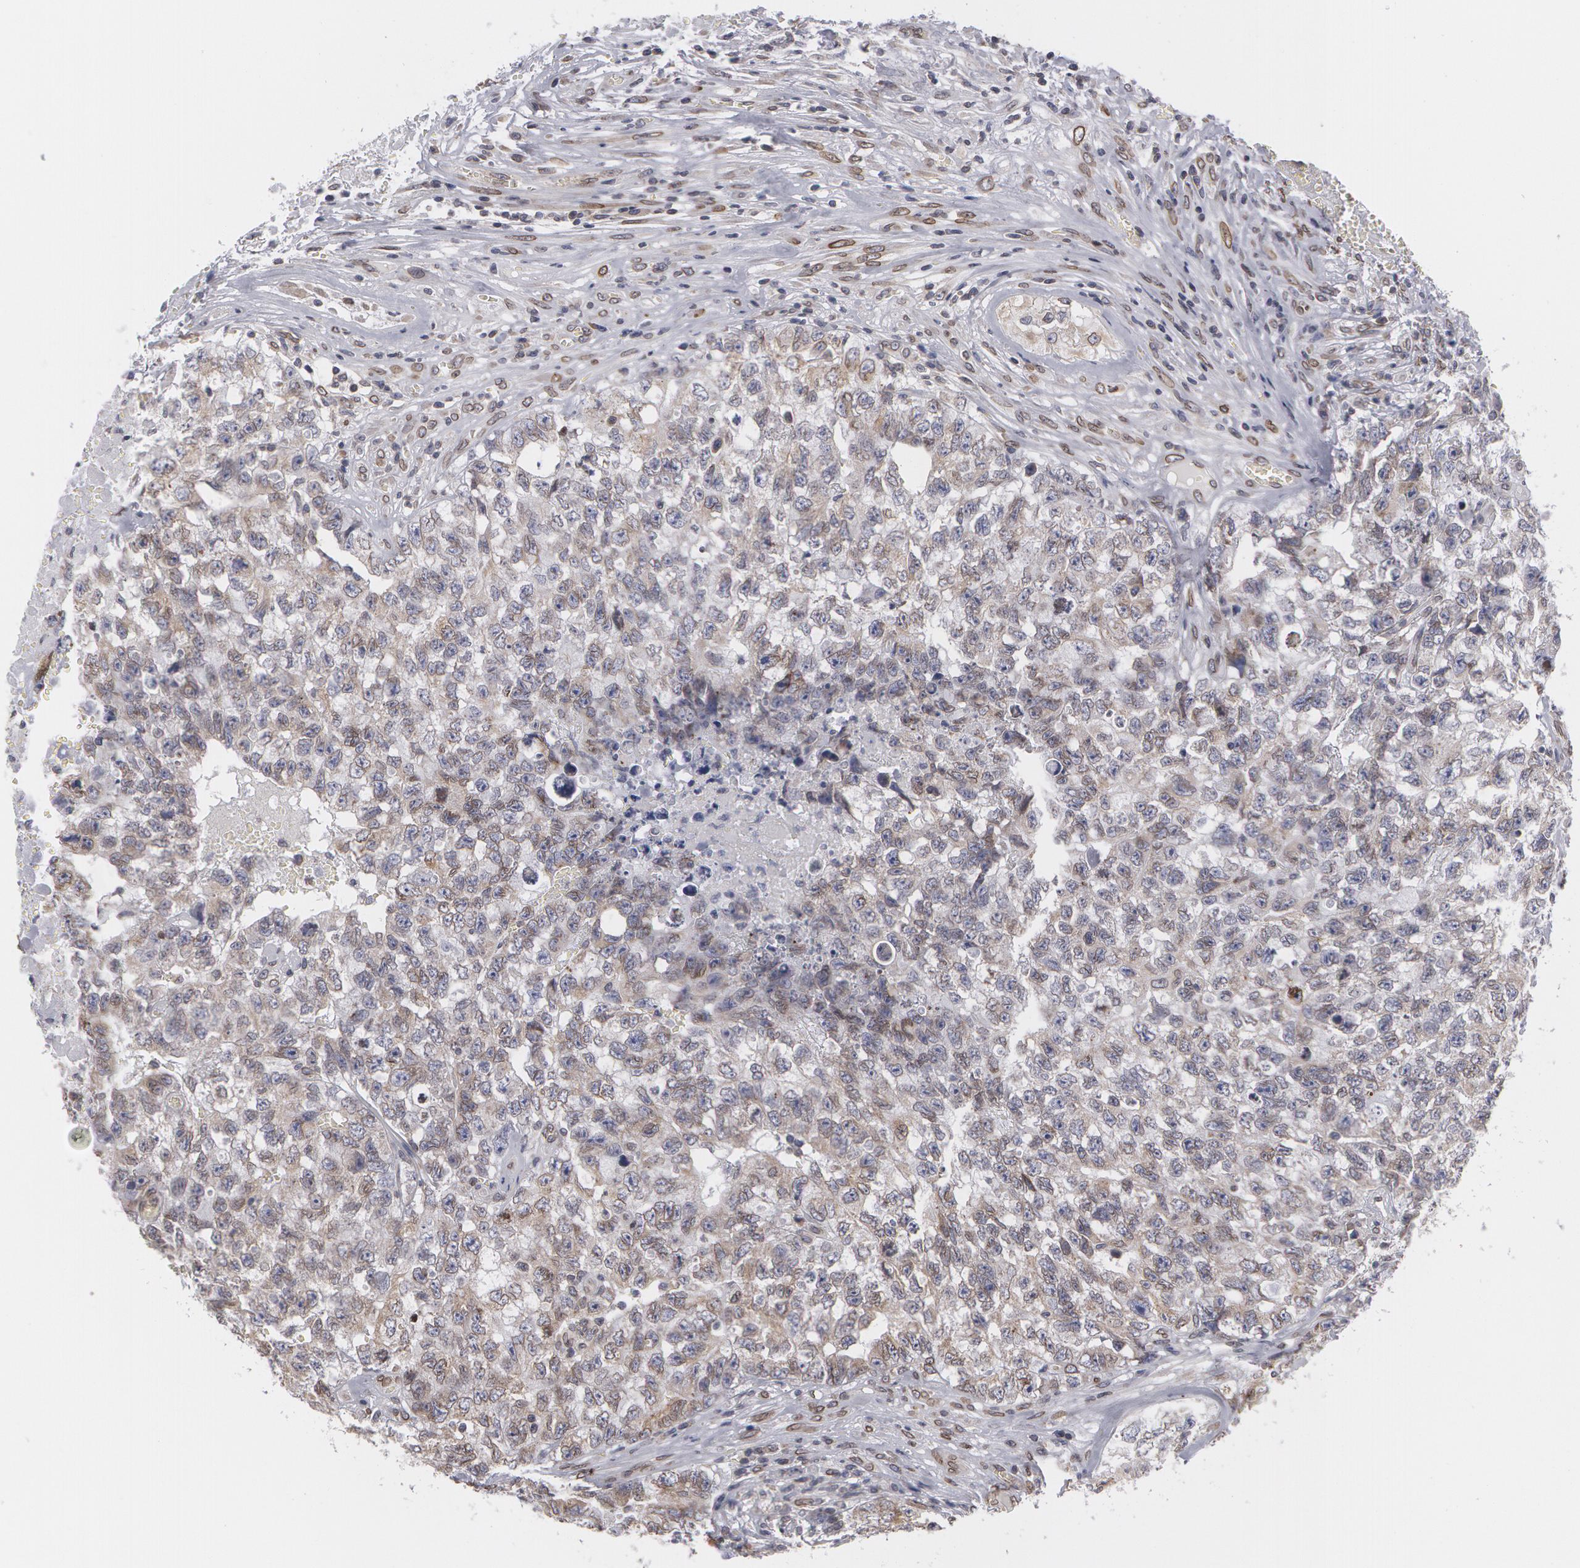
{"staining": {"intensity": "weak", "quantity": "25%-75%", "location": "cytoplasmic/membranous"}, "tissue": "testis cancer", "cell_type": "Tumor cells", "image_type": "cancer", "snomed": [{"axis": "morphology", "description": "Carcinoma, Embryonal, NOS"}, {"axis": "topography", "description": "Testis"}], "caption": "Immunohistochemical staining of human embryonal carcinoma (testis) exhibits weak cytoplasmic/membranous protein positivity in about 25%-75% of tumor cells. (Stains: DAB in brown, nuclei in blue, Microscopy: brightfield microscopy at high magnification).", "gene": "EMD", "patient": {"sex": "male", "age": 31}}